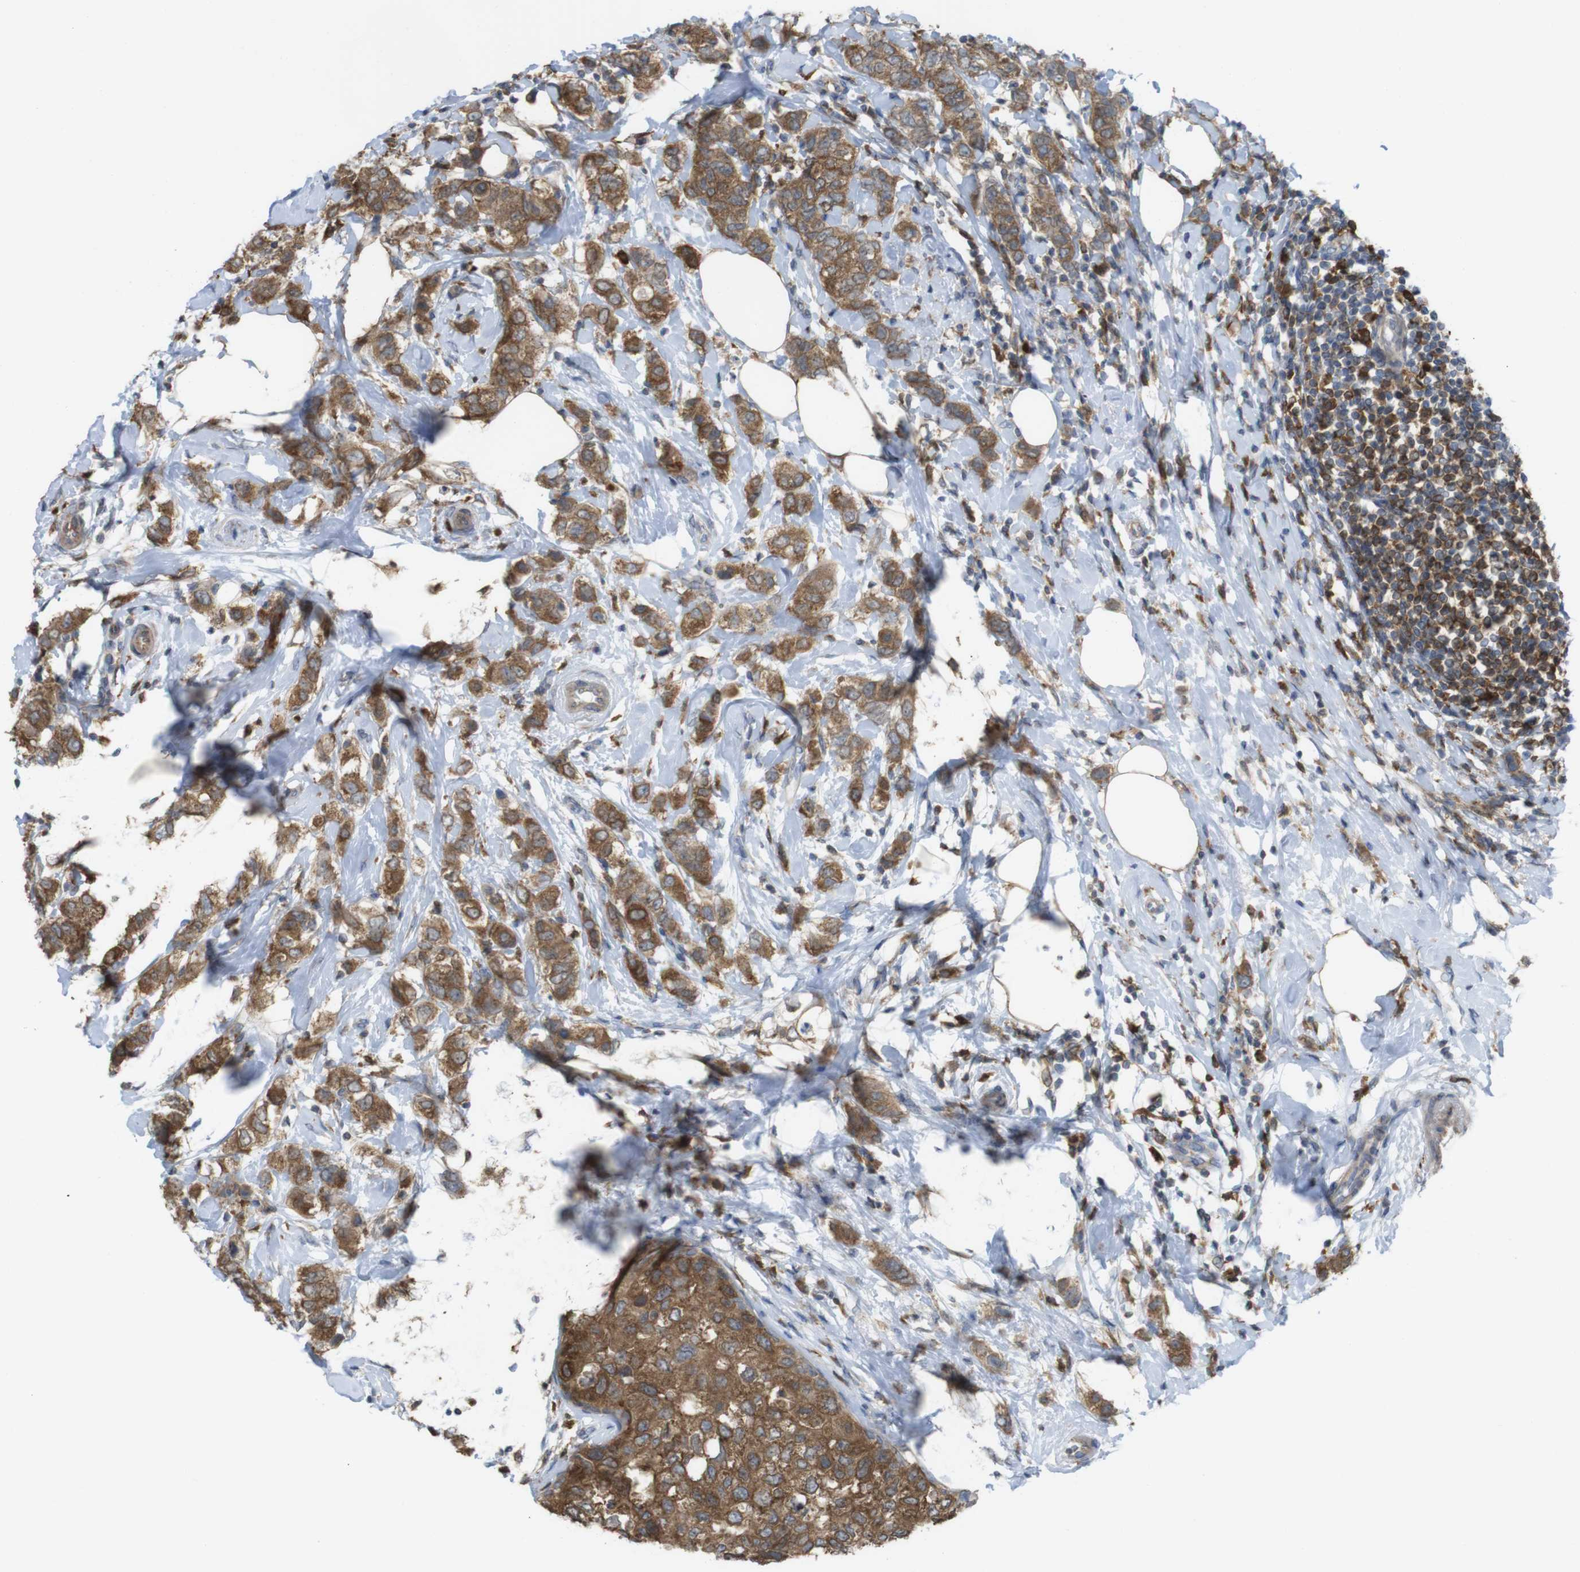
{"staining": {"intensity": "moderate", "quantity": ">75%", "location": "cytoplasmic/membranous"}, "tissue": "breast cancer", "cell_type": "Tumor cells", "image_type": "cancer", "snomed": [{"axis": "morphology", "description": "Duct carcinoma"}, {"axis": "topography", "description": "Breast"}], "caption": "Protein analysis of breast cancer (intraductal carcinoma) tissue shows moderate cytoplasmic/membranous staining in approximately >75% of tumor cells.", "gene": "PRKCD", "patient": {"sex": "female", "age": 50}}